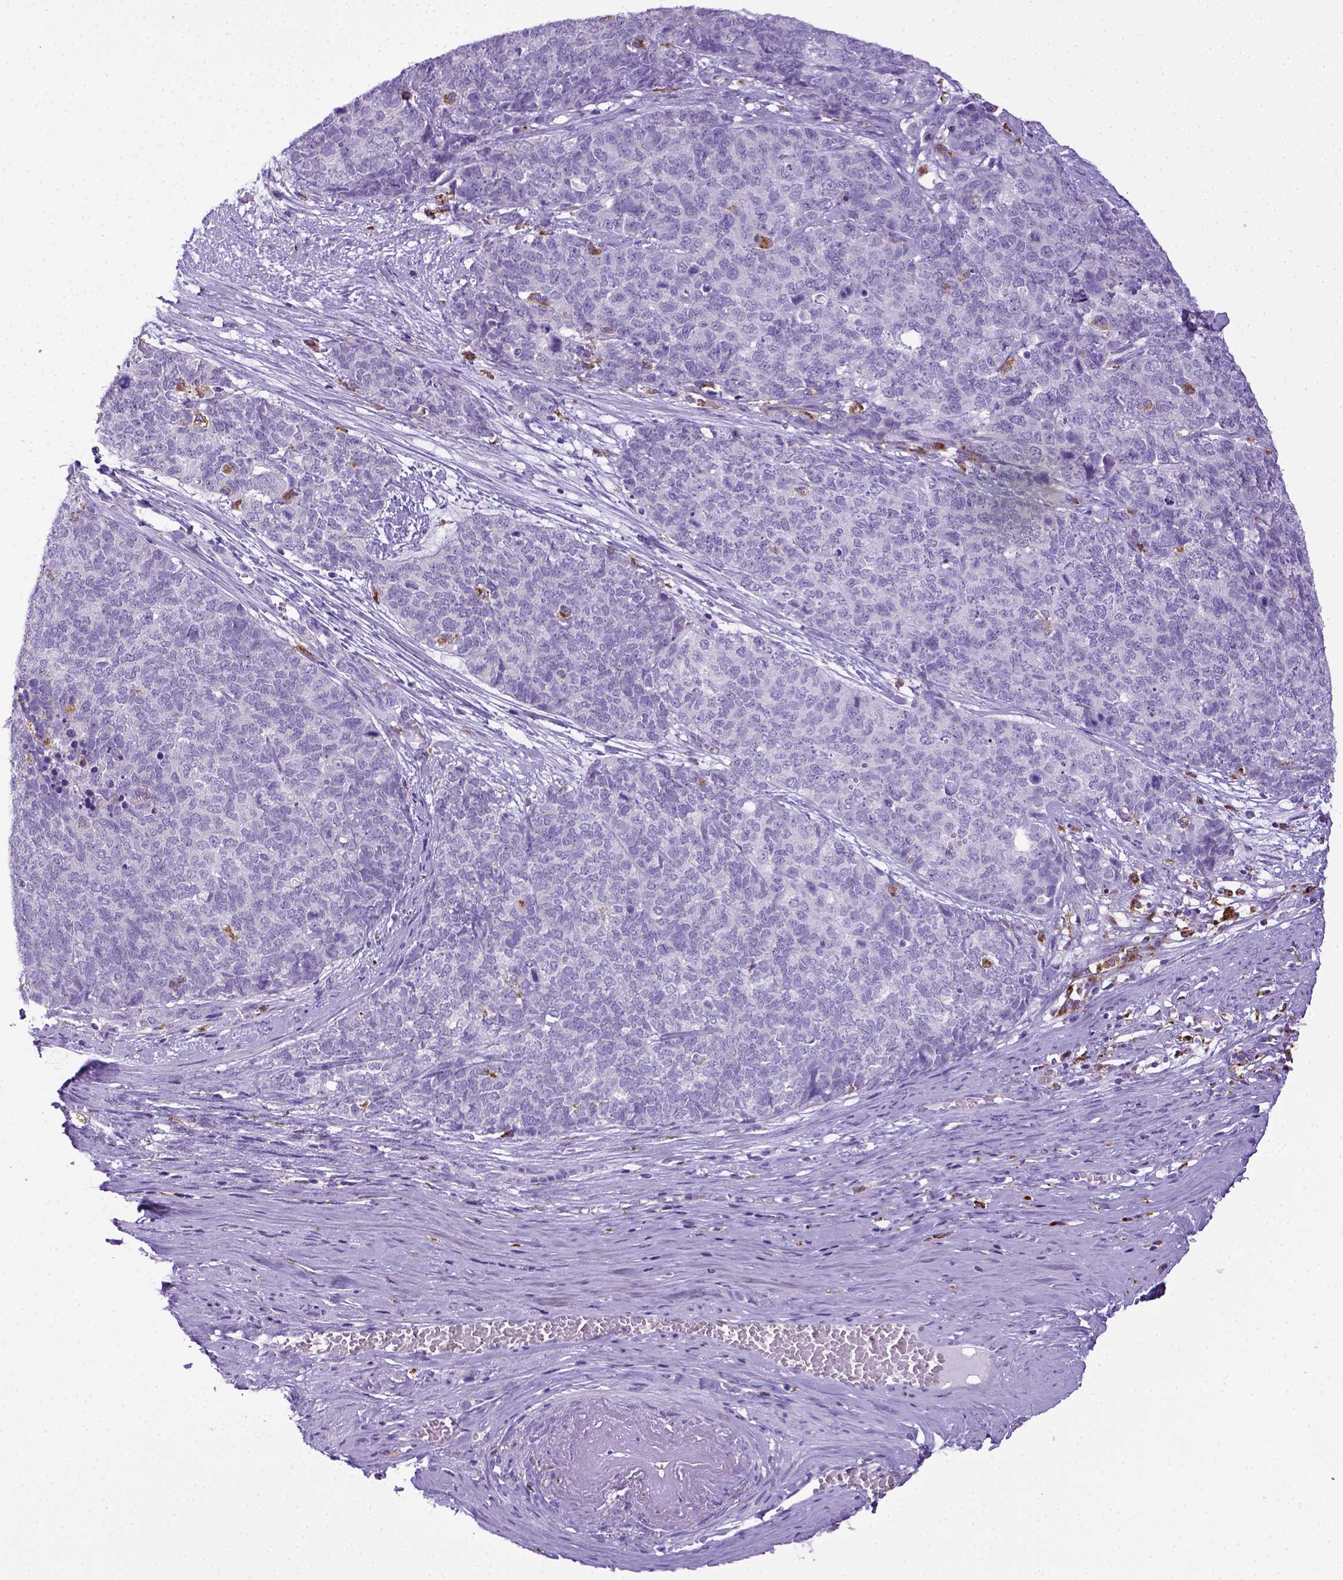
{"staining": {"intensity": "negative", "quantity": "none", "location": "none"}, "tissue": "cervical cancer", "cell_type": "Tumor cells", "image_type": "cancer", "snomed": [{"axis": "morphology", "description": "Squamous cell carcinoma, NOS"}, {"axis": "topography", "description": "Cervix"}], "caption": "The immunohistochemistry (IHC) histopathology image has no significant expression in tumor cells of cervical cancer (squamous cell carcinoma) tissue.", "gene": "CD68", "patient": {"sex": "female", "age": 63}}